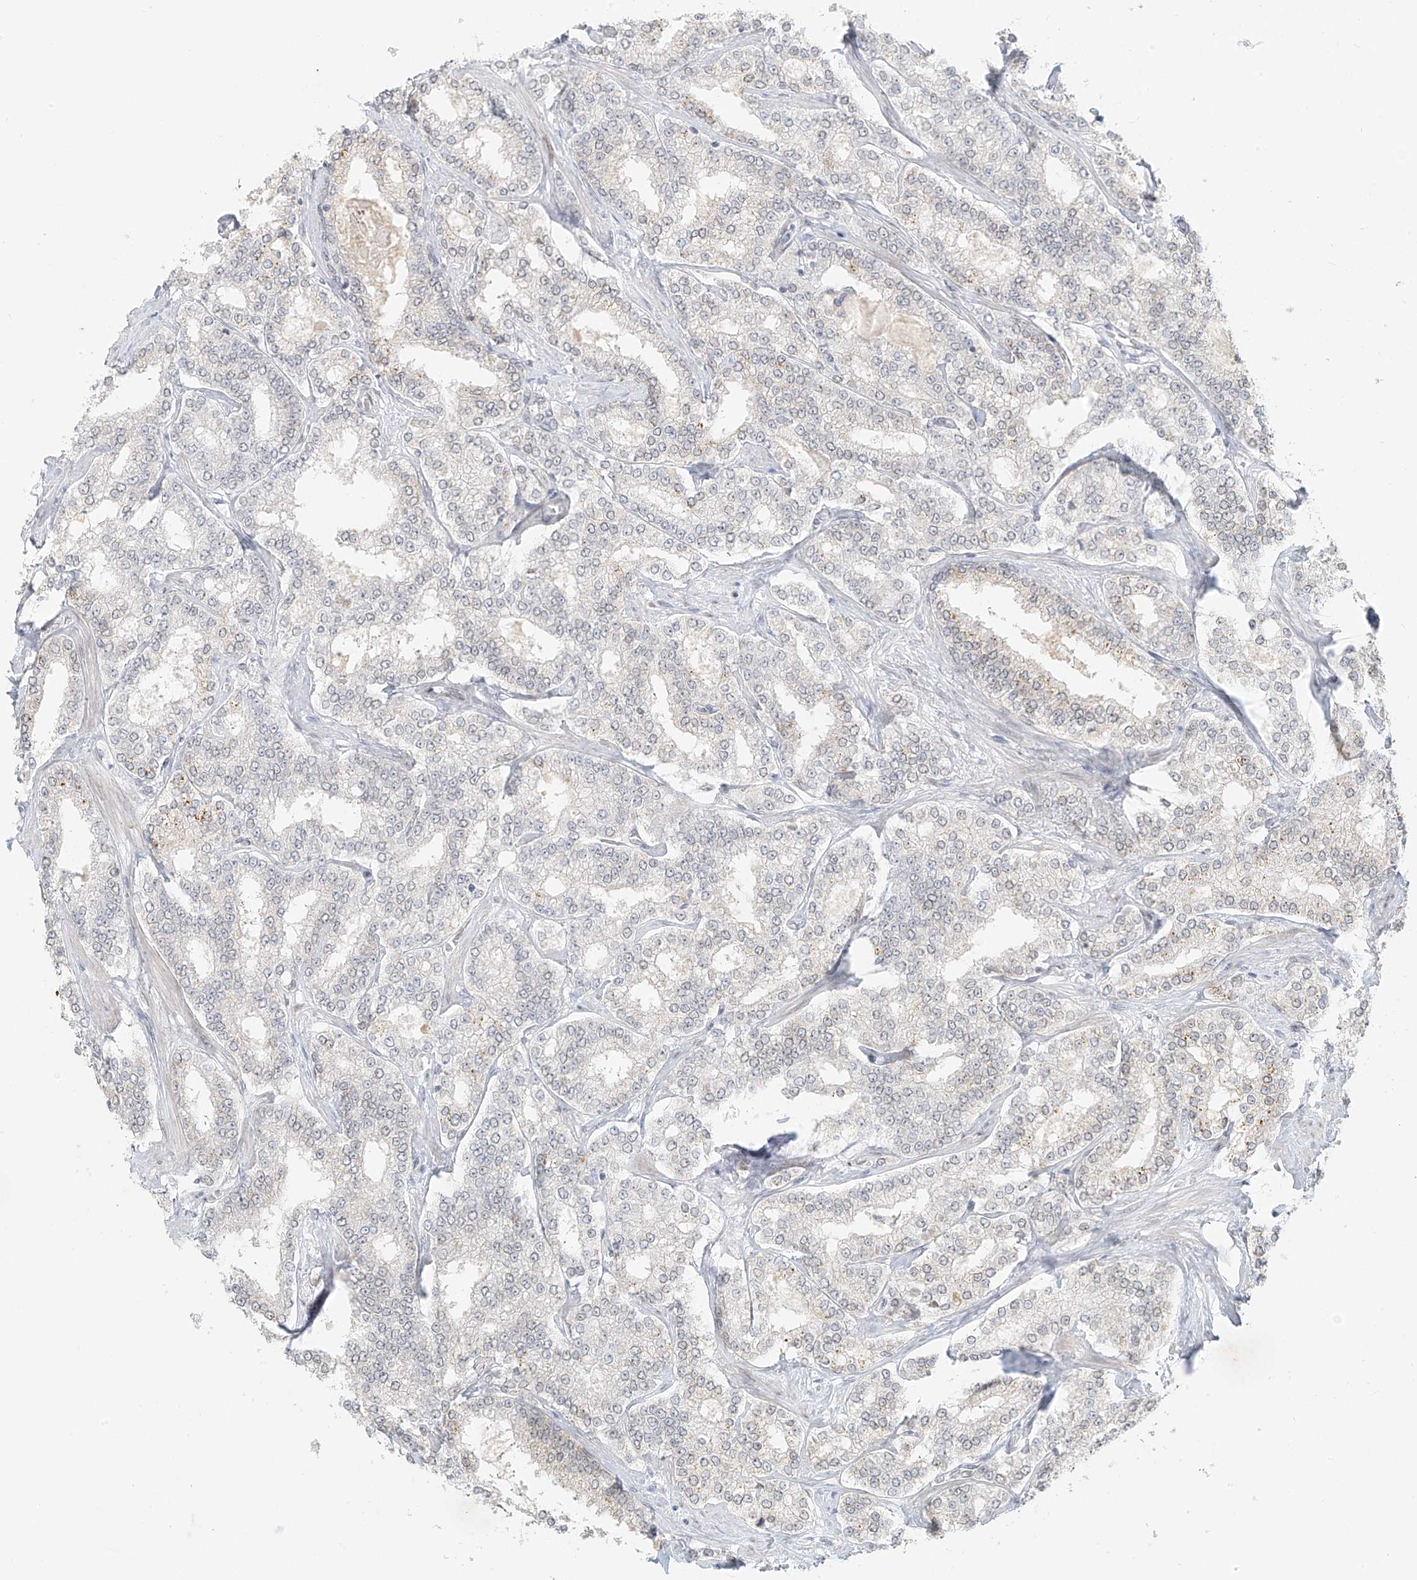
{"staining": {"intensity": "negative", "quantity": "none", "location": "none"}, "tissue": "prostate cancer", "cell_type": "Tumor cells", "image_type": "cancer", "snomed": [{"axis": "morphology", "description": "Normal tissue, NOS"}, {"axis": "morphology", "description": "Adenocarcinoma, High grade"}, {"axis": "topography", "description": "Prostate"}], "caption": "This is an immunohistochemistry photomicrograph of high-grade adenocarcinoma (prostate). There is no expression in tumor cells.", "gene": "OSBPL7", "patient": {"sex": "male", "age": 83}}